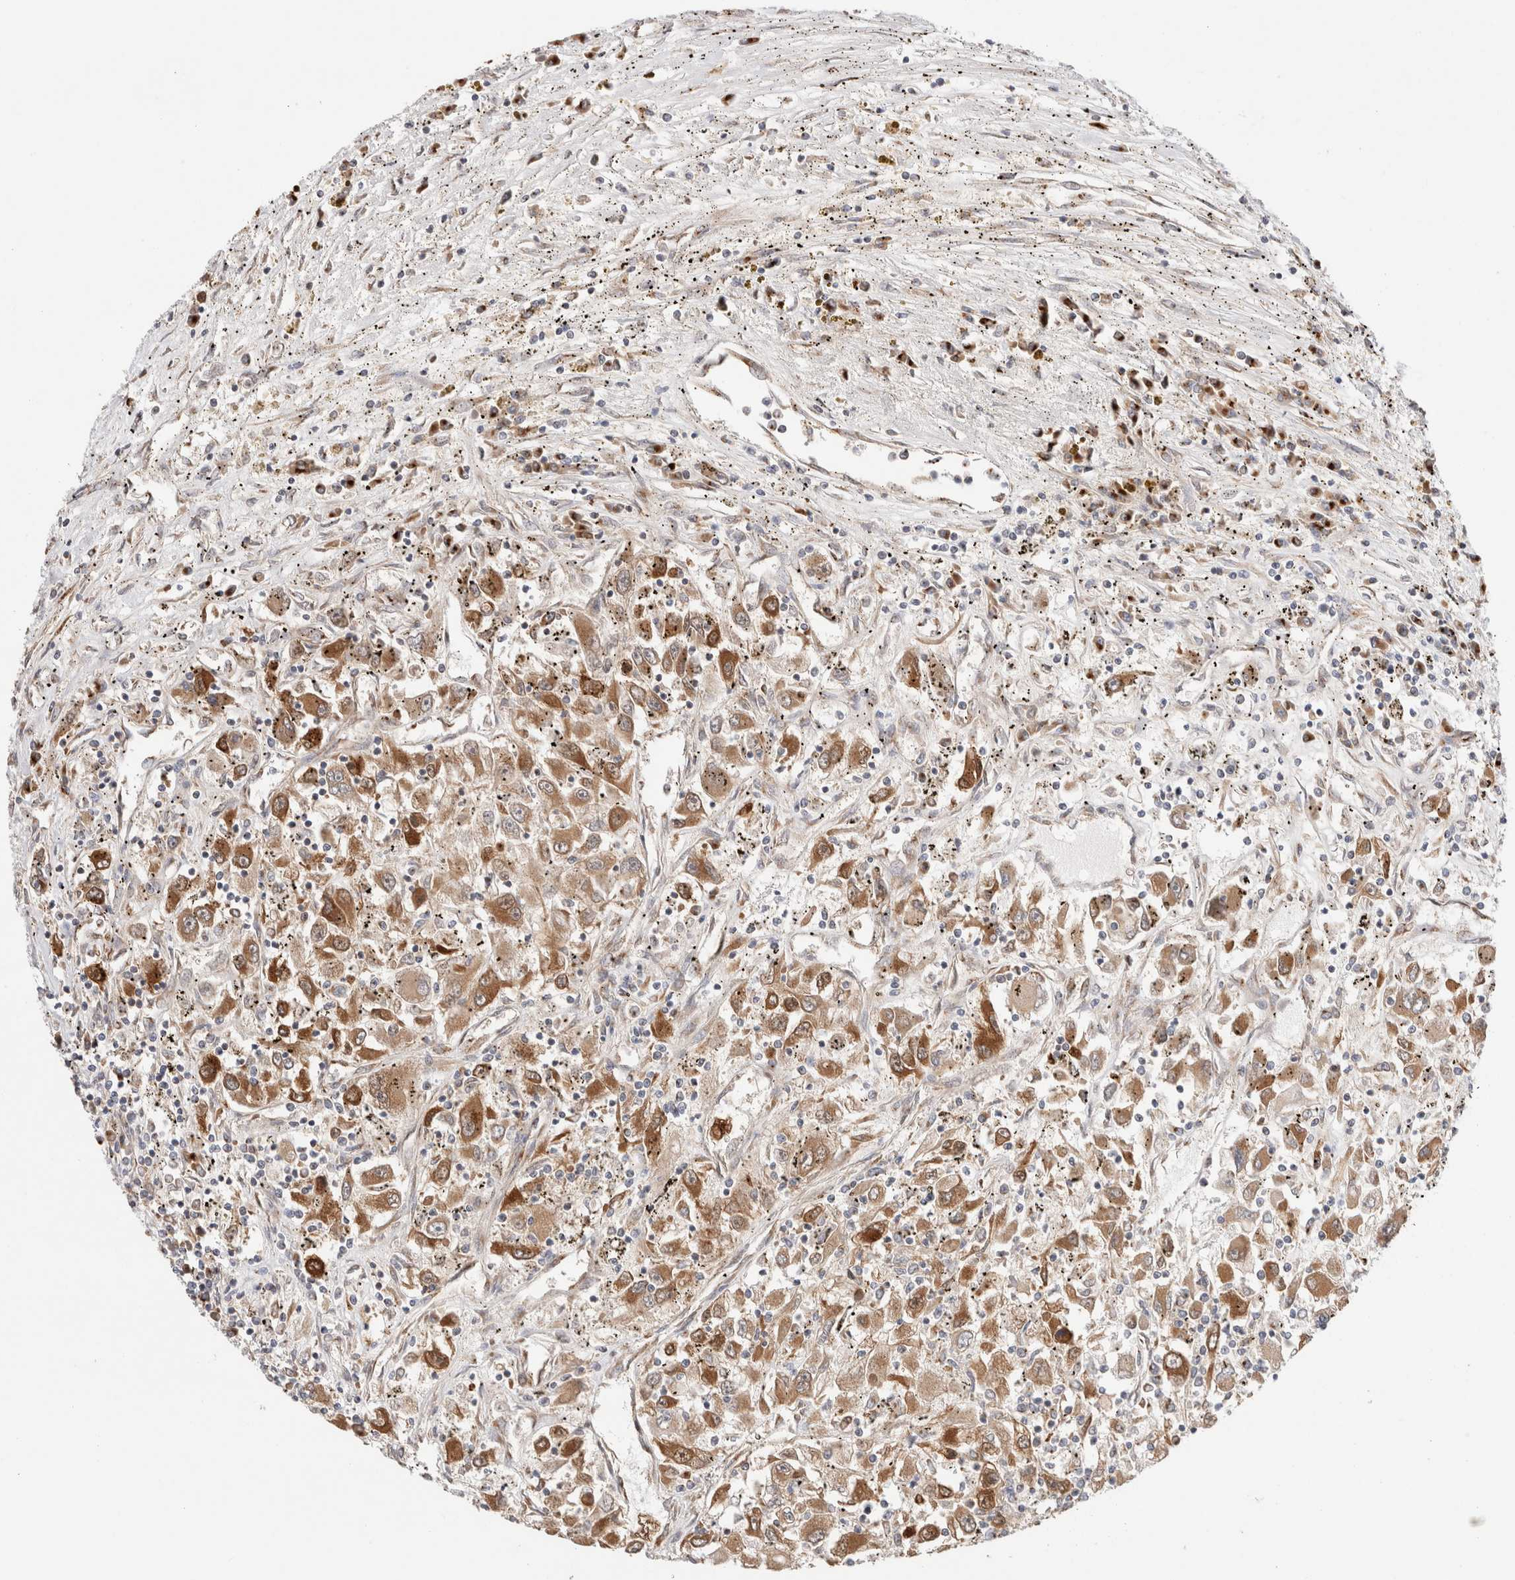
{"staining": {"intensity": "moderate", "quantity": ">75%", "location": "cytoplasmic/membranous"}, "tissue": "renal cancer", "cell_type": "Tumor cells", "image_type": "cancer", "snomed": [{"axis": "morphology", "description": "Adenocarcinoma, NOS"}, {"axis": "topography", "description": "Kidney"}], "caption": "This is a histology image of immunohistochemistry (IHC) staining of renal cancer (adenocarcinoma), which shows moderate positivity in the cytoplasmic/membranous of tumor cells.", "gene": "LMAN2L", "patient": {"sex": "female", "age": 52}}